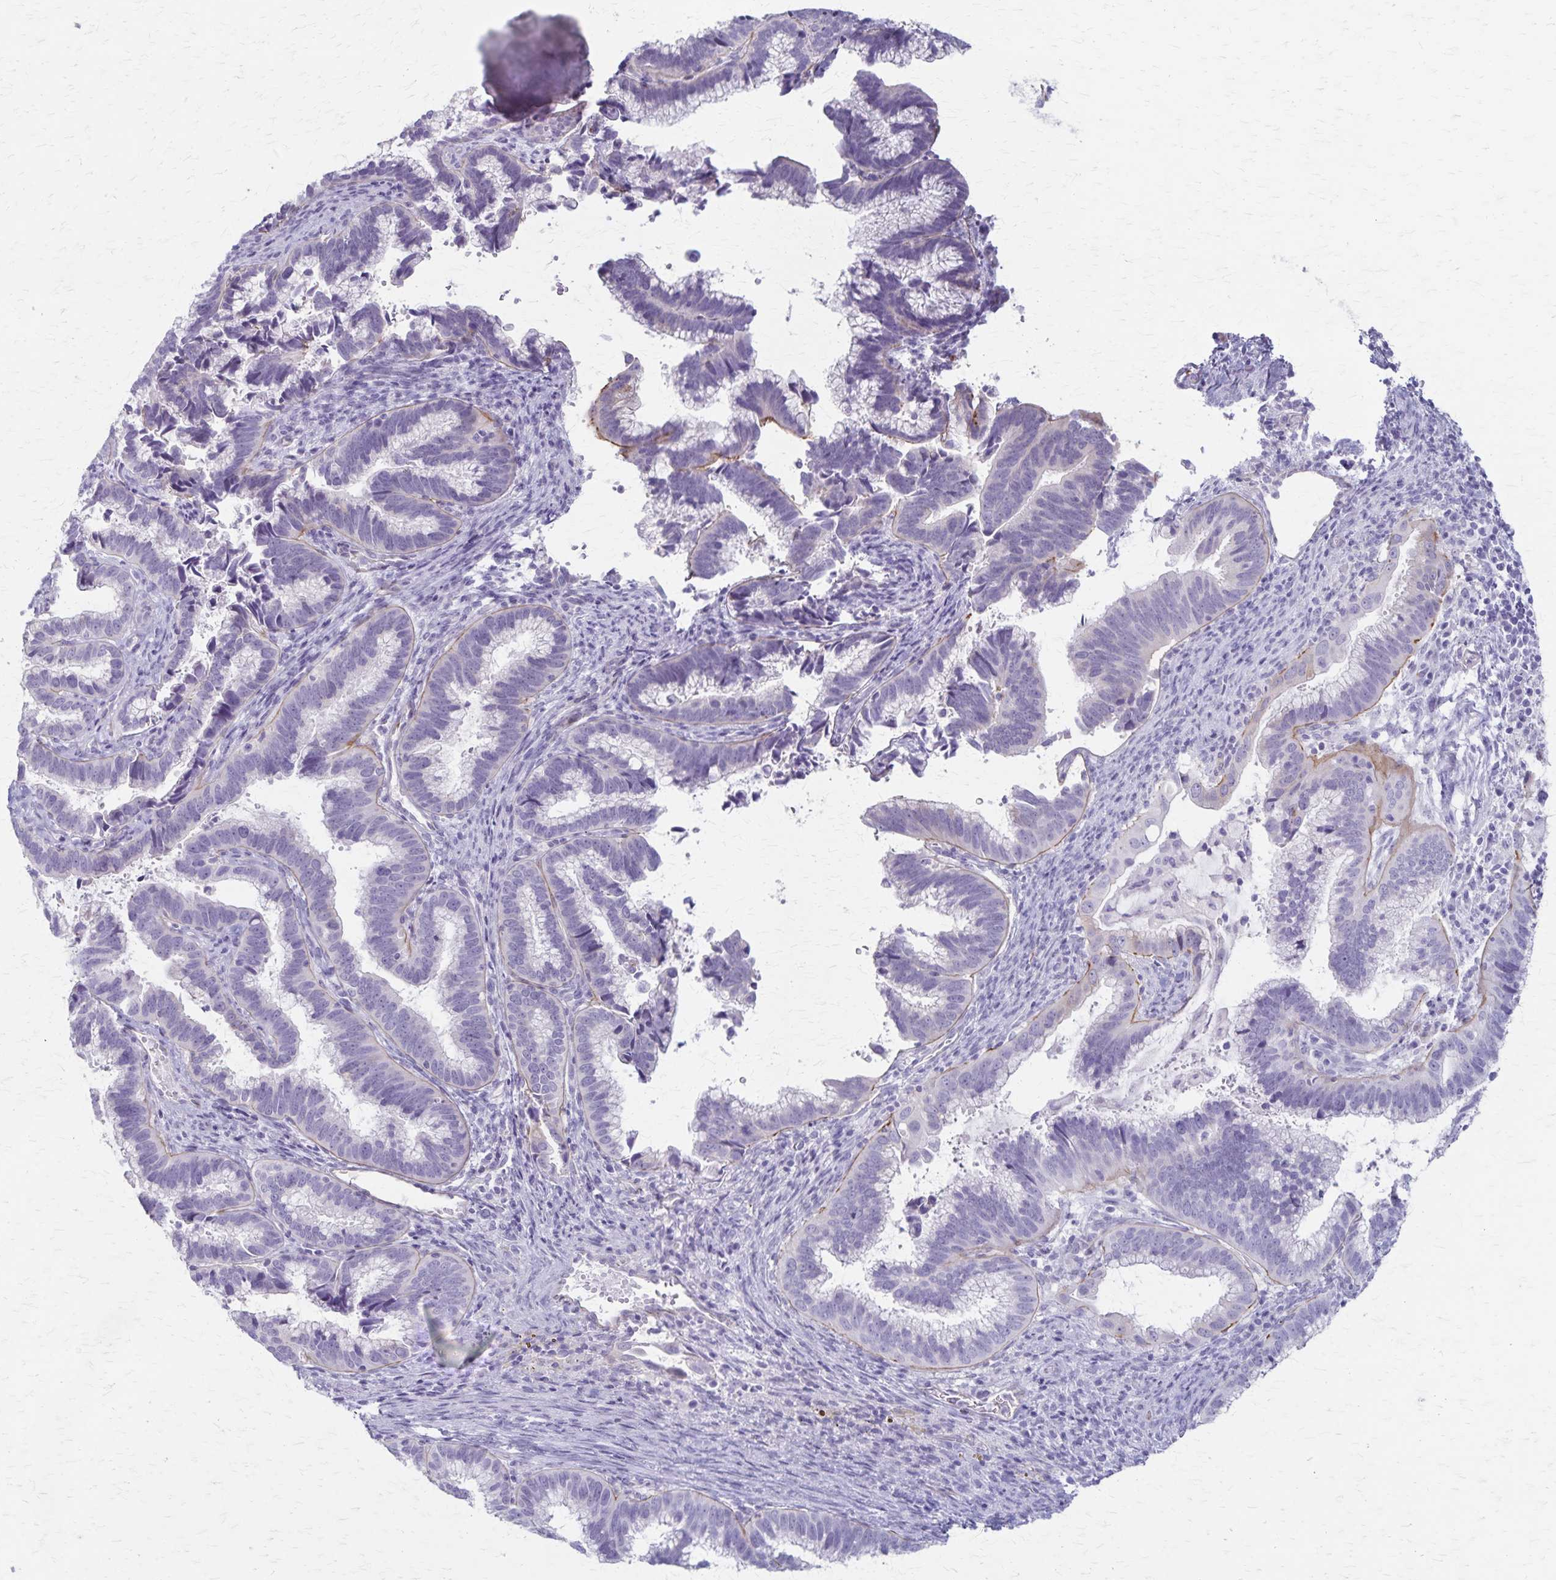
{"staining": {"intensity": "negative", "quantity": "none", "location": "none"}, "tissue": "cervical cancer", "cell_type": "Tumor cells", "image_type": "cancer", "snomed": [{"axis": "morphology", "description": "Adenocarcinoma, NOS"}, {"axis": "topography", "description": "Cervix"}], "caption": "This is a histopathology image of IHC staining of cervical cancer (adenocarcinoma), which shows no staining in tumor cells.", "gene": "RASL10B", "patient": {"sex": "female", "age": 61}}